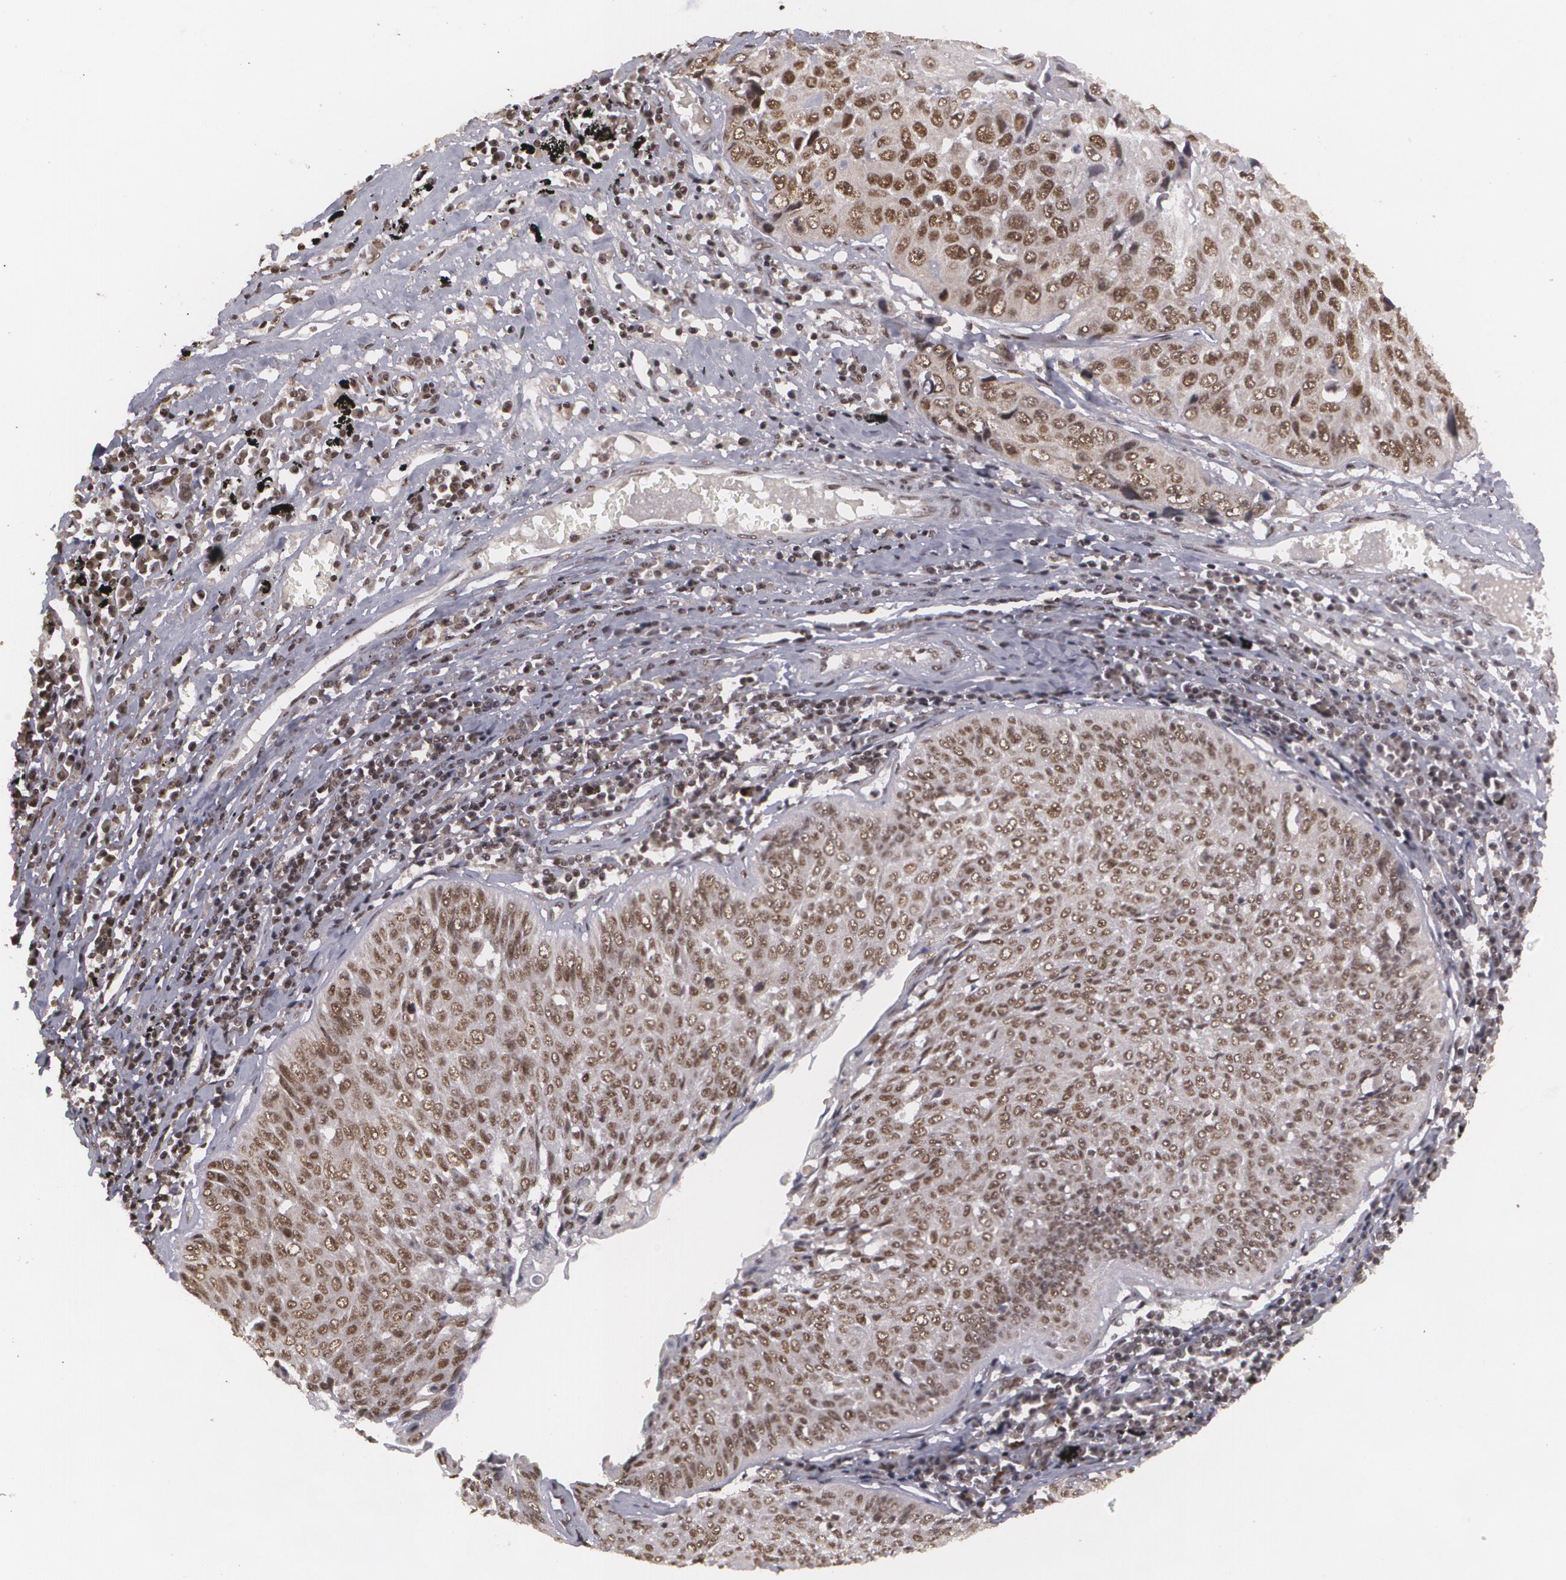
{"staining": {"intensity": "strong", "quantity": ">75%", "location": "nuclear"}, "tissue": "lung cancer", "cell_type": "Tumor cells", "image_type": "cancer", "snomed": [{"axis": "morphology", "description": "Adenocarcinoma, NOS"}, {"axis": "topography", "description": "Lung"}], "caption": "About >75% of tumor cells in human lung adenocarcinoma display strong nuclear protein positivity as visualized by brown immunohistochemical staining.", "gene": "RXRB", "patient": {"sex": "male", "age": 60}}